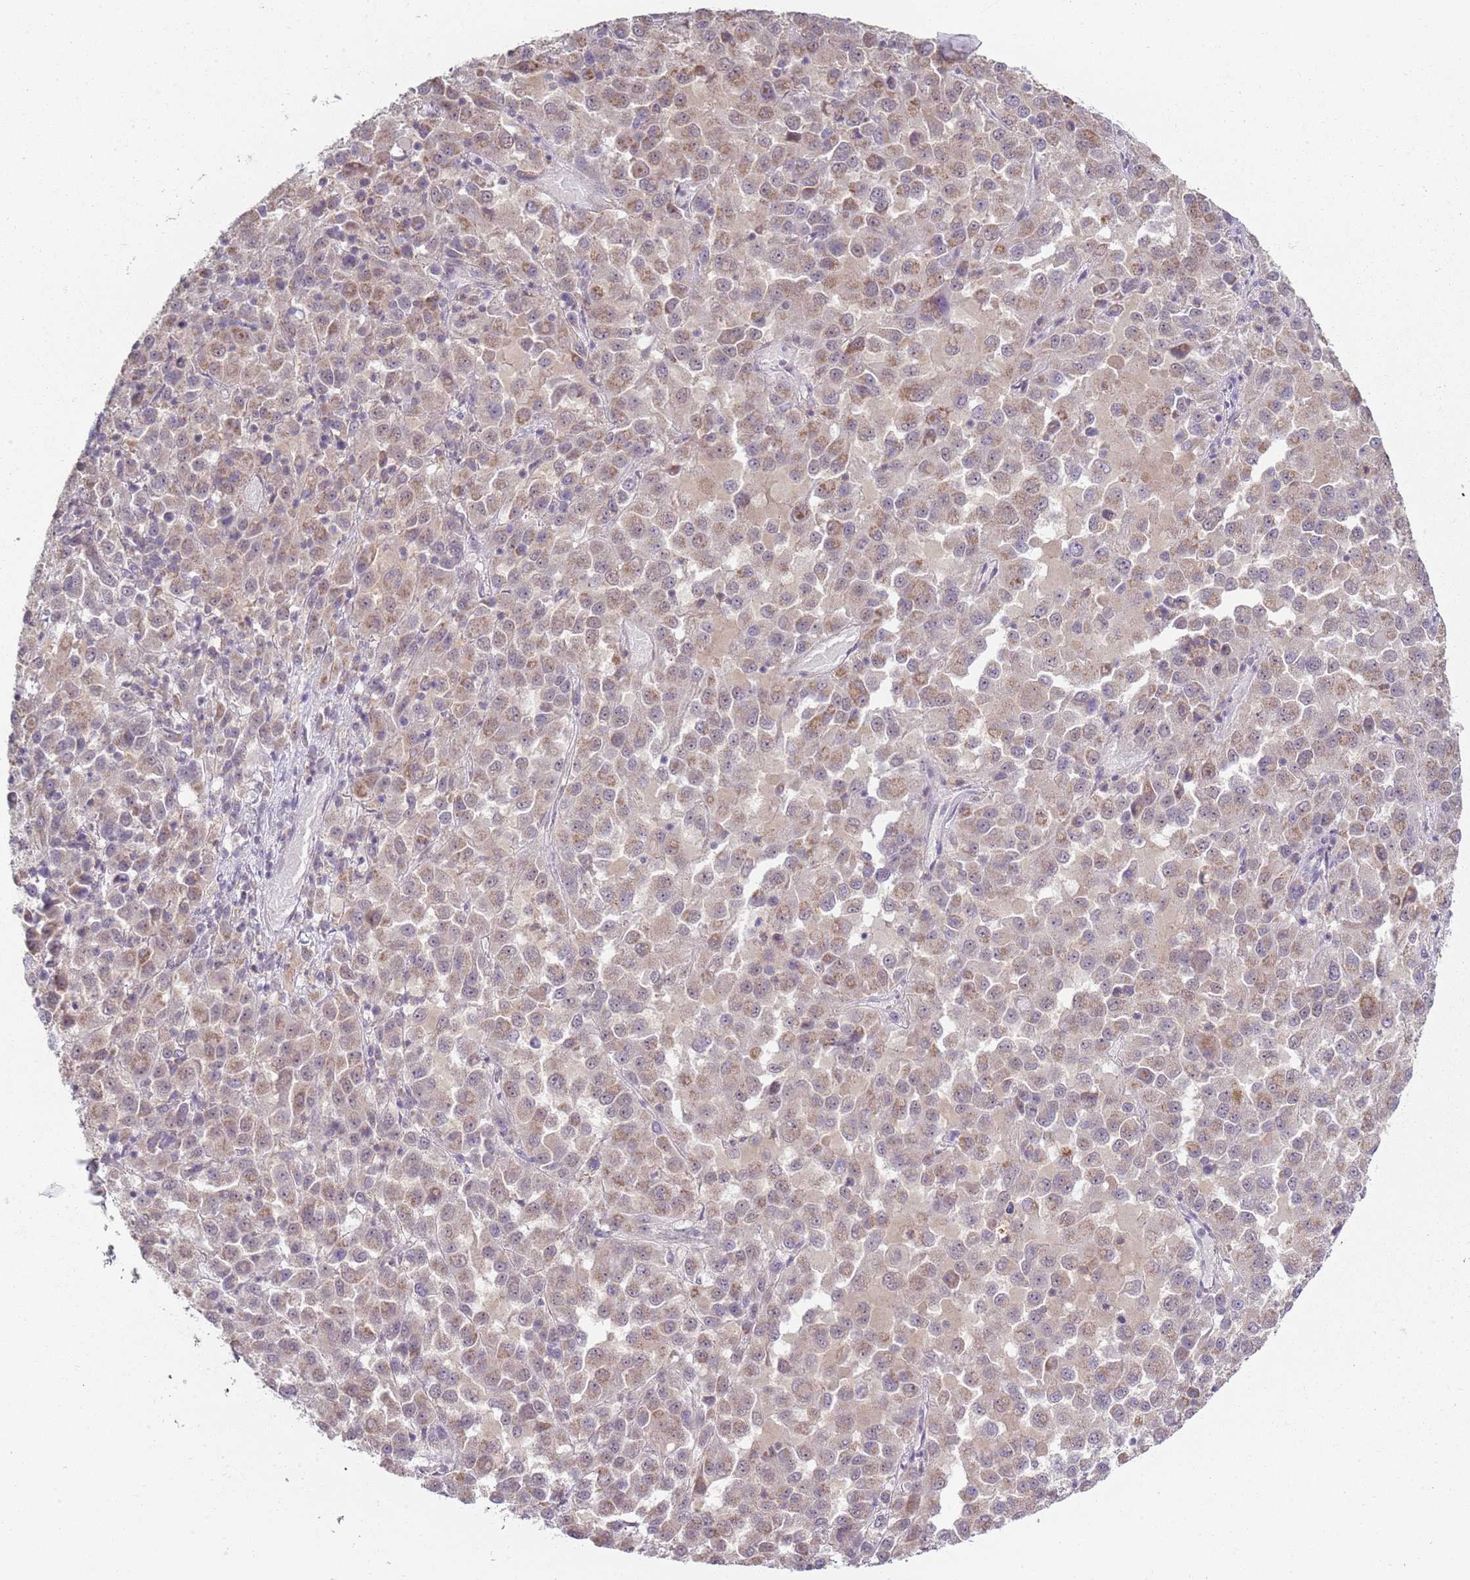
{"staining": {"intensity": "weak", "quantity": "25%-75%", "location": "nuclear"}, "tissue": "melanoma", "cell_type": "Tumor cells", "image_type": "cancer", "snomed": [{"axis": "morphology", "description": "Malignant melanoma, Metastatic site"}, {"axis": "topography", "description": "Lung"}], "caption": "The photomicrograph displays immunohistochemical staining of melanoma. There is weak nuclear staining is present in approximately 25%-75% of tumor cells.", "gene": "SMARCAL1", "patient": {"sex": "male", "age": 64}}